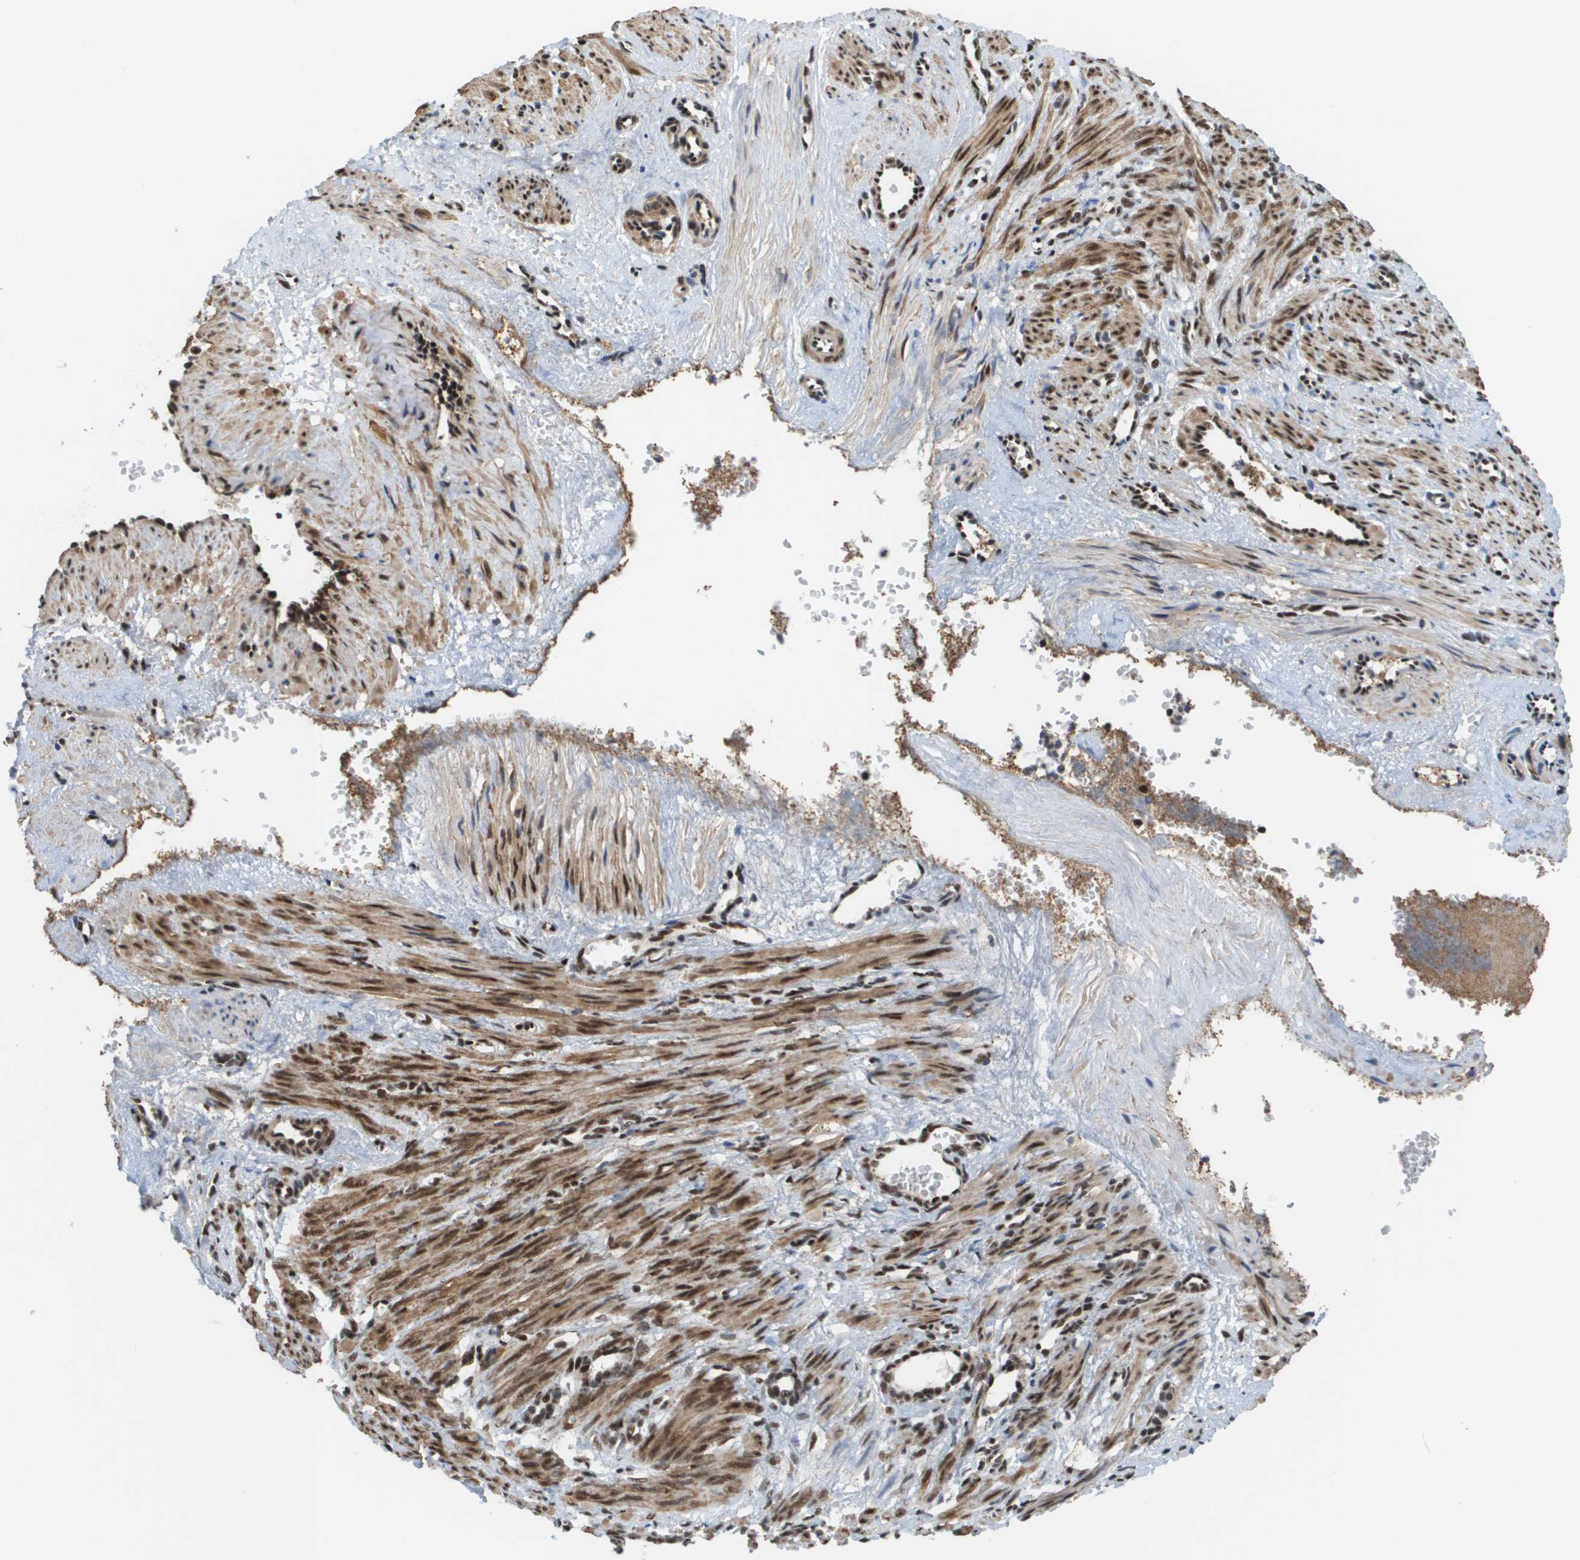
{"staining": {"intensity": "moderate", "quantity": ">75%", "location": "cytoplasmic/membranous,nuclear"}, "tissue": "smooth muscle", "cell_type": "Smooth muscle cells", "image_type": "normal", "snomed": [{"axis": "morphology", "description": "Normal tissue, NOS"}, {"axis": "topography", "description": "Endometrium"}], "caption": "Human smooth muscle stained for a protein (brown) exhibits moderate cytoplasmic/membranous,nuclear positive positivity in about >75% of smooth muscle cells.", "gene": "PRCC", "patient": {"sex": "female", "age": 33}}